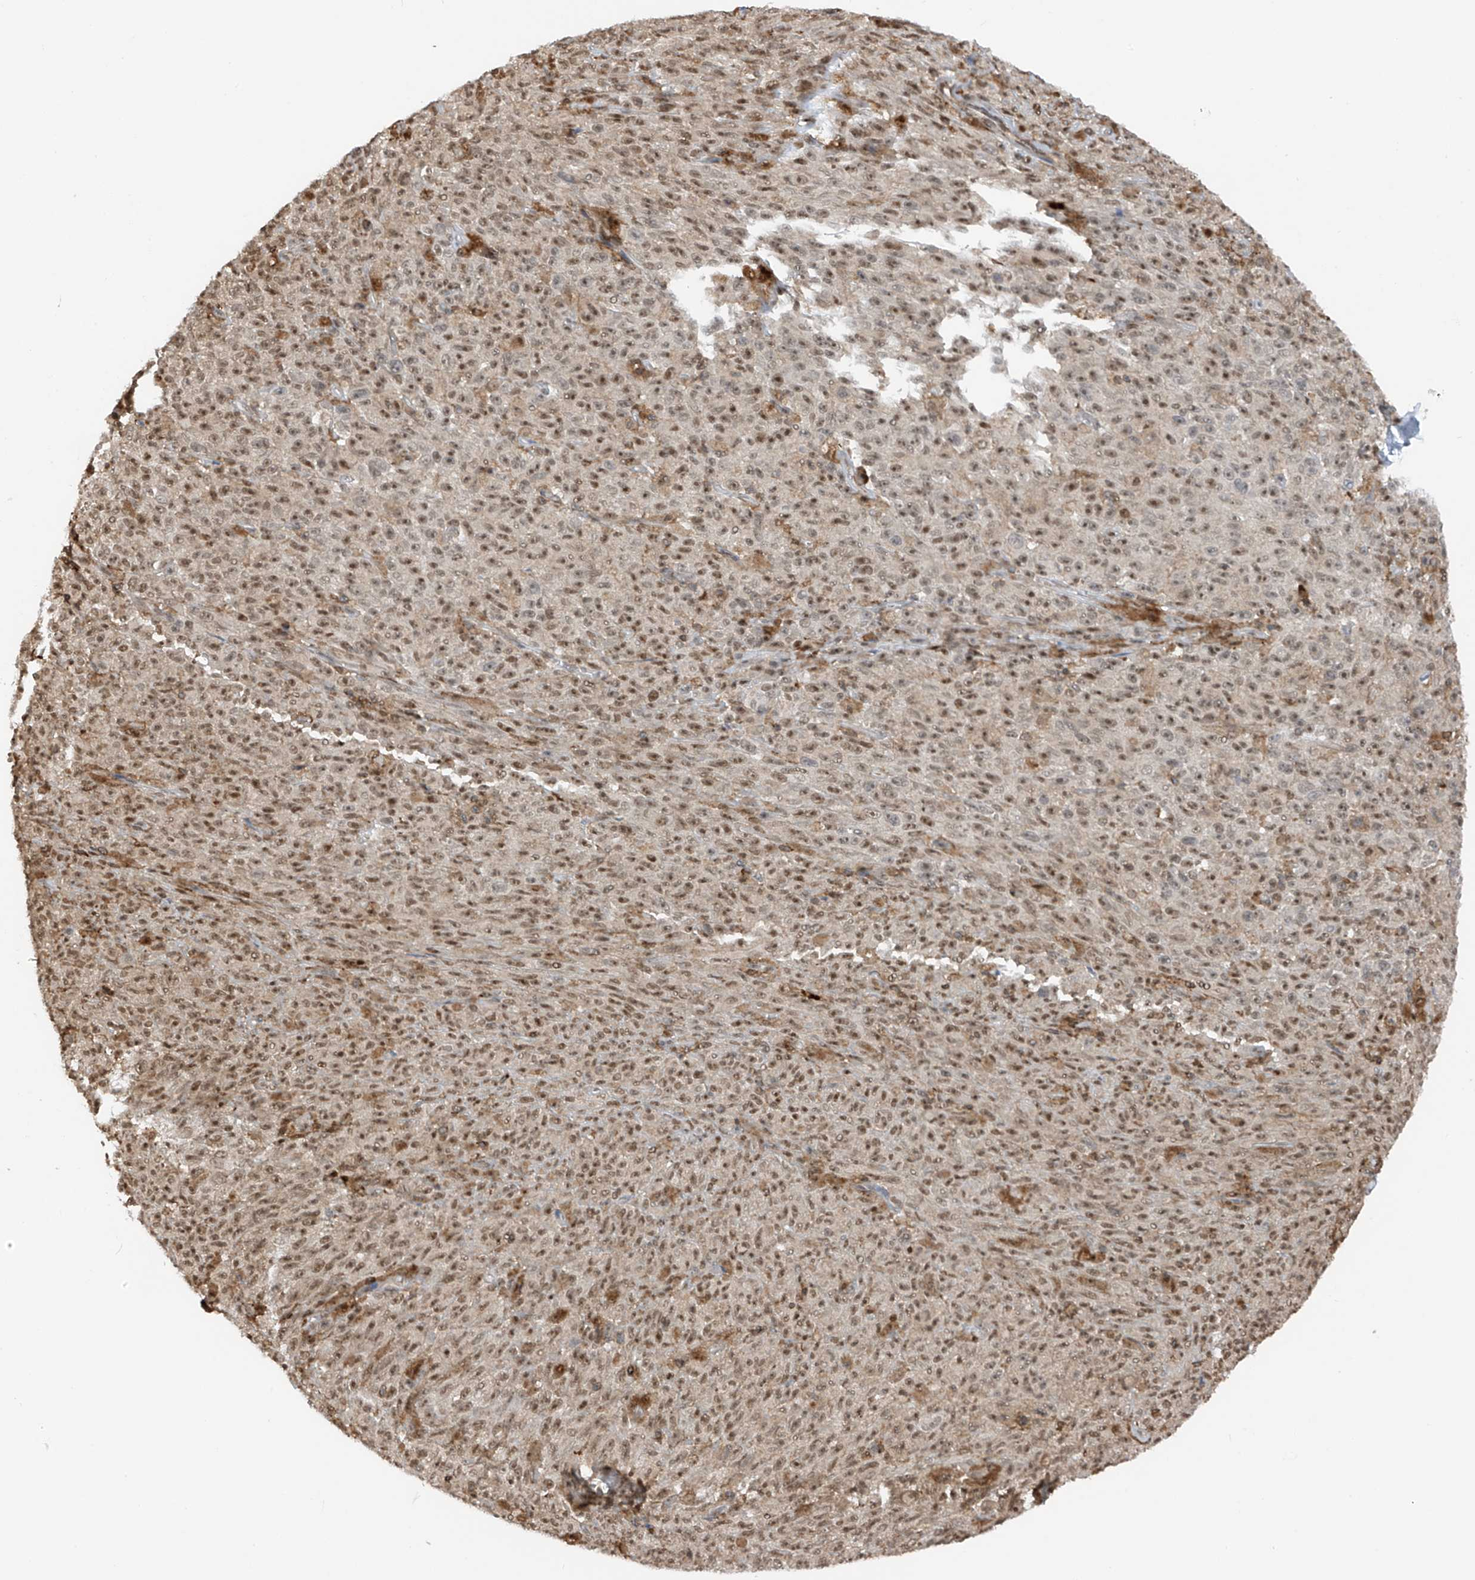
{"staining": {"intensity": "moderate", "quantity": "25%-75%", "location": "nuclear"}, "tissue": "melanoma", "cell_type": "Tumor cells", "image_type": "cancer", "snomed": [{"axis": "morphology", "description": "Malignant melanoma, NOS"}, {"axis": "topography", "description": "Skin"}], "caption": "The histopathology image shows staining of malignant melanoma, revealing moderate nuclear protein positivity (brown color) within tumor cells.", "gene": "REPIN1", "patient": {"sex": "female", "age": 82}}